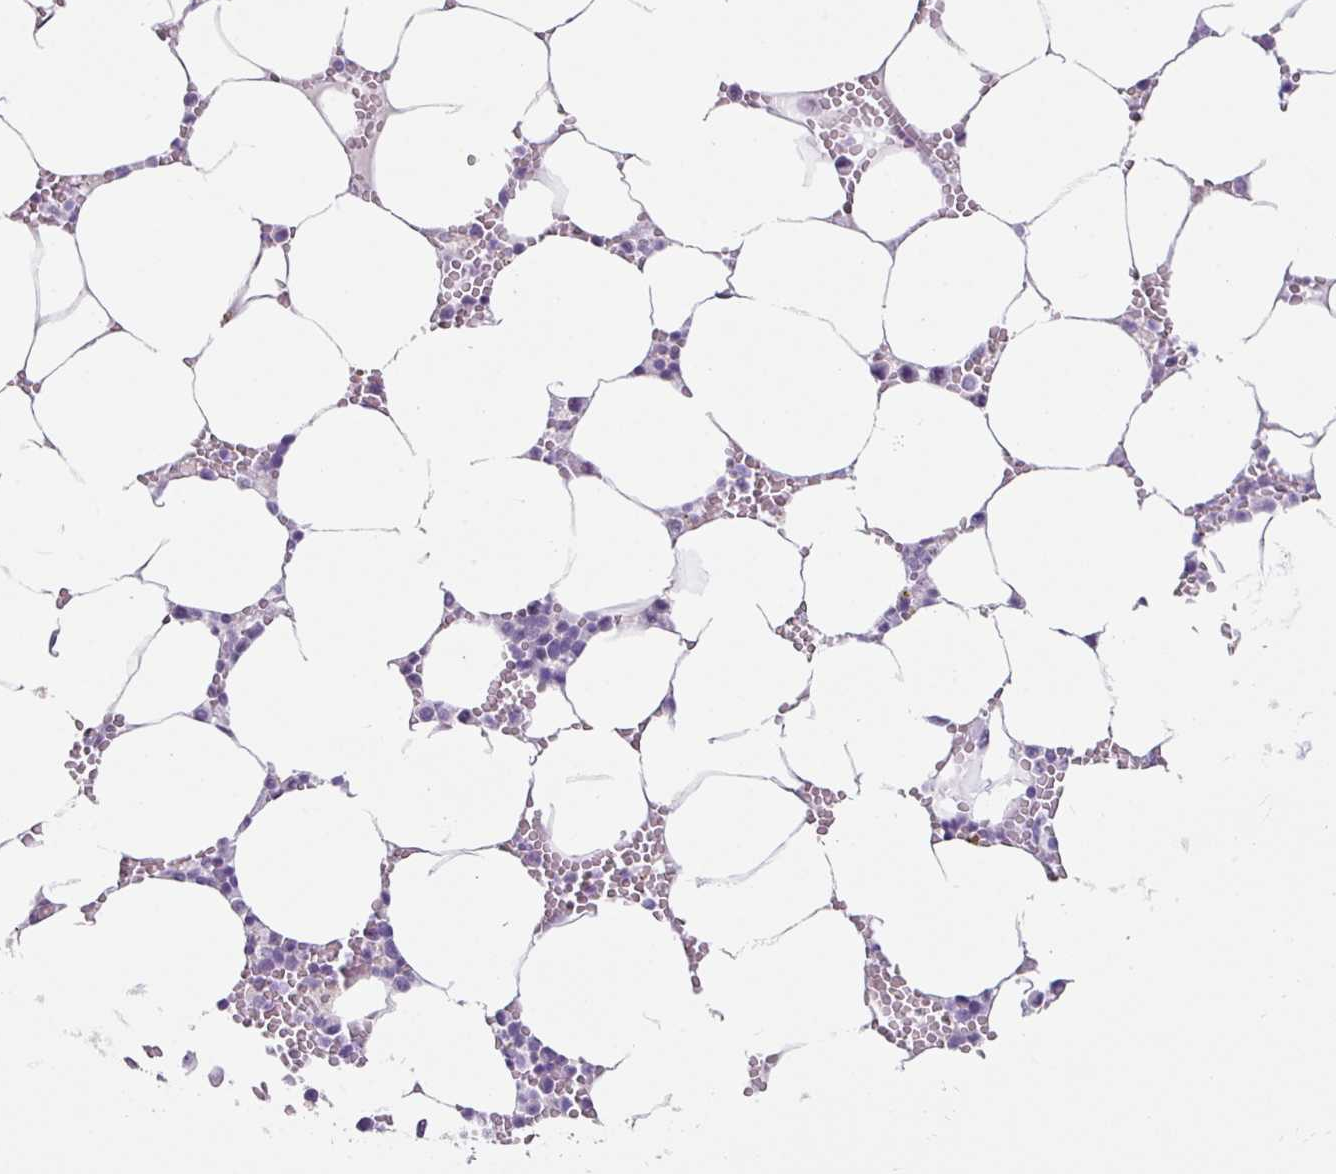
{"staining": {"intensity": "strong", "quantity": "<25%", "location": "nuclear"}, "tissue": "bone marrow", "cell_type": "Hematopoietic cells", "image_type": "normal", "snomed": [{"axis": "morphology", "description": "Normal tissue, NOS"}, {"axis": "topography", "description": "Bone marrow"}], "caption": "Brown immunohistochemical staining in benign bone marrow reveals strong nuclear positivity in approximately <25% of hematopoietic cells. (DAB (3,3'-diaminobenzidine) IHC with brightfield microscopy, high magnification).", "gene": "TRA2A", "patient": {"sex": "male", "age": 70}}